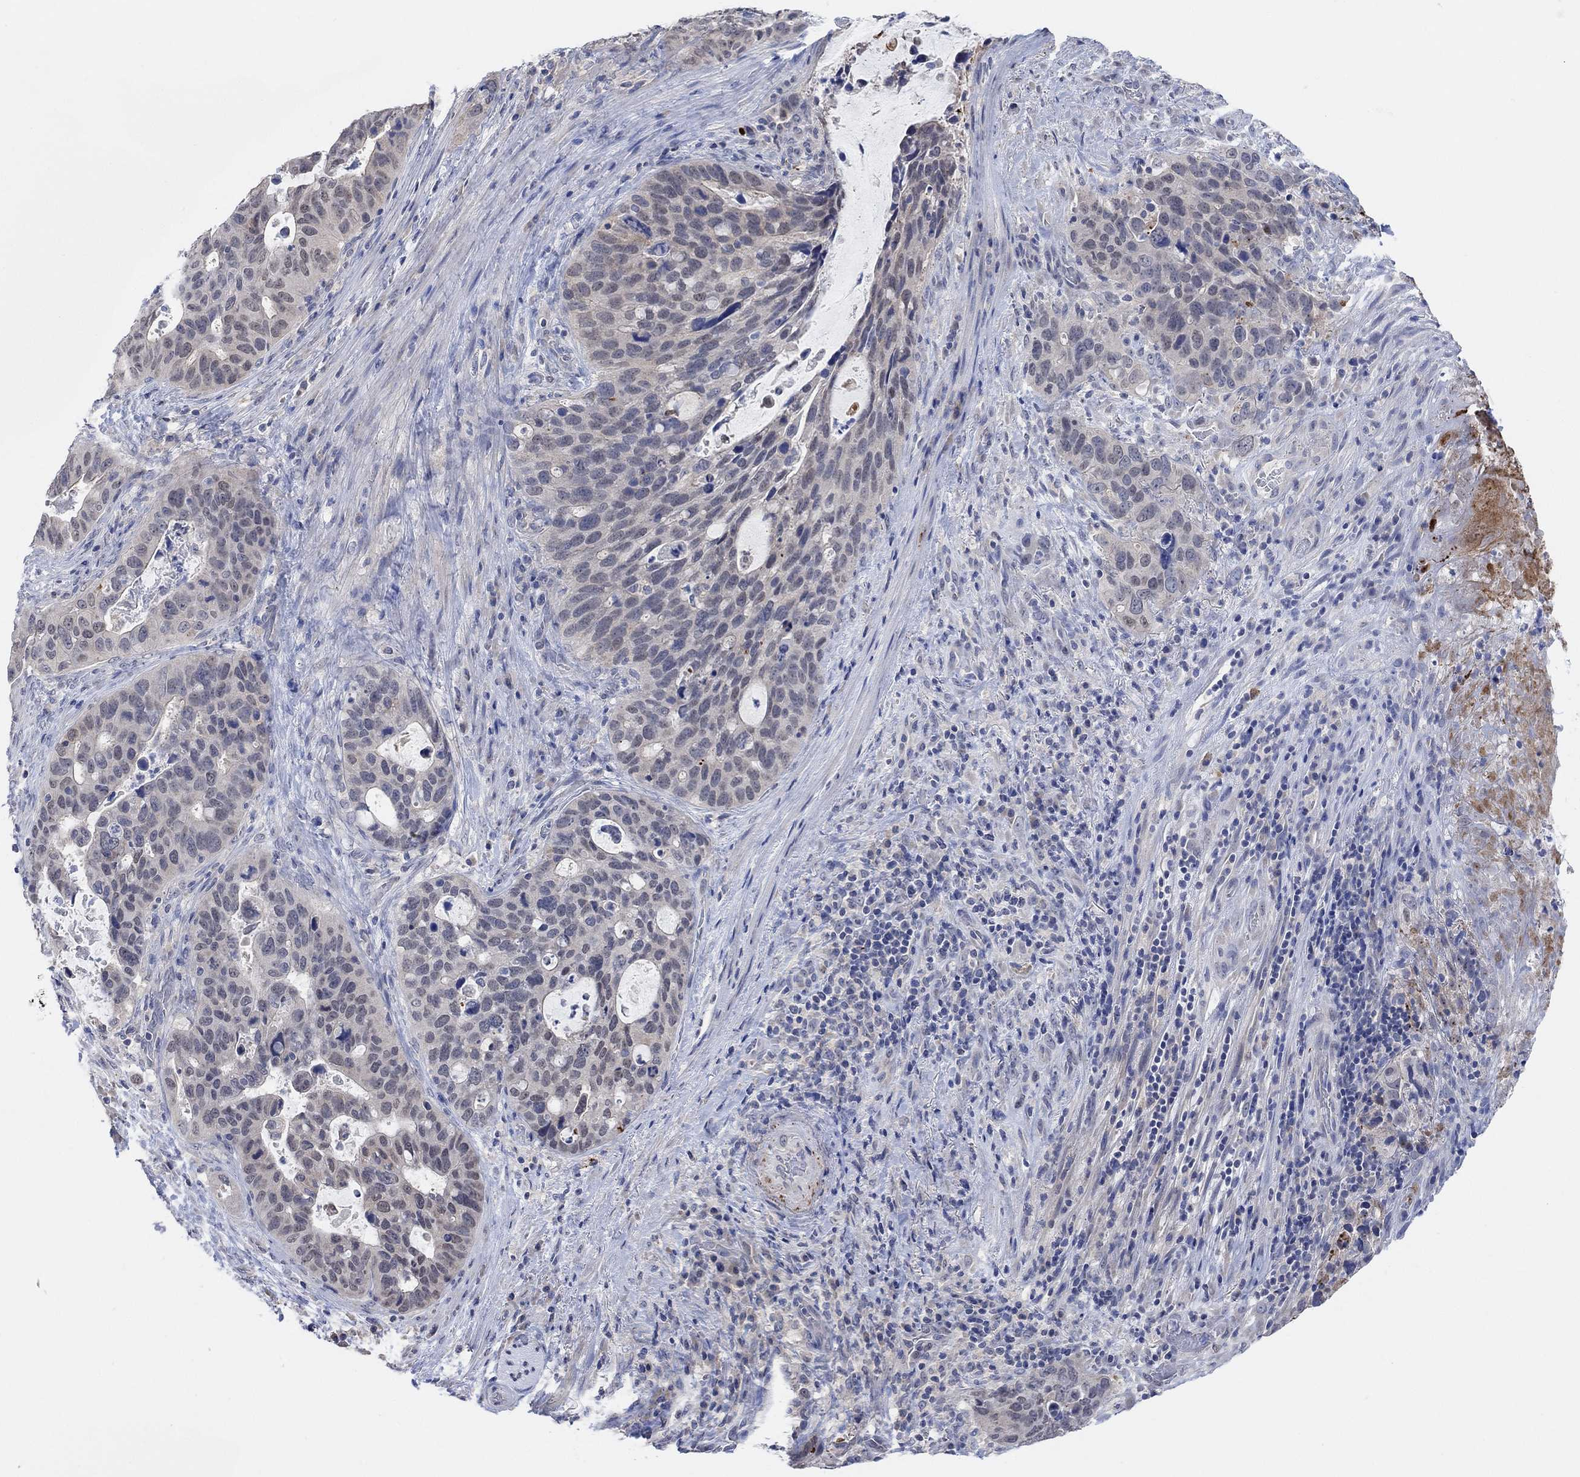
{"staining": {"intensity": "negative", "quantity": "none", "location": "none"}, "tissue": "stomach cancer", "cell_type": "Tumor cells", "image_type": "cancer", "snomed": [{"axis": "morphology", "description": "Adenocarcinoma, NOS"}, {"axis": "topography", "description": "Stomach"}], "caption": "Immunohistochemistry (IHC) micrograph of neoplastic tissue: stomach adenocarcinoma stained with DAB (3,3'-diaminobenzidine) demonstrates no significant protein staining in tumor cells.", "gene": "RIMS1", "patient": {"sex": "male", "age": 54}}